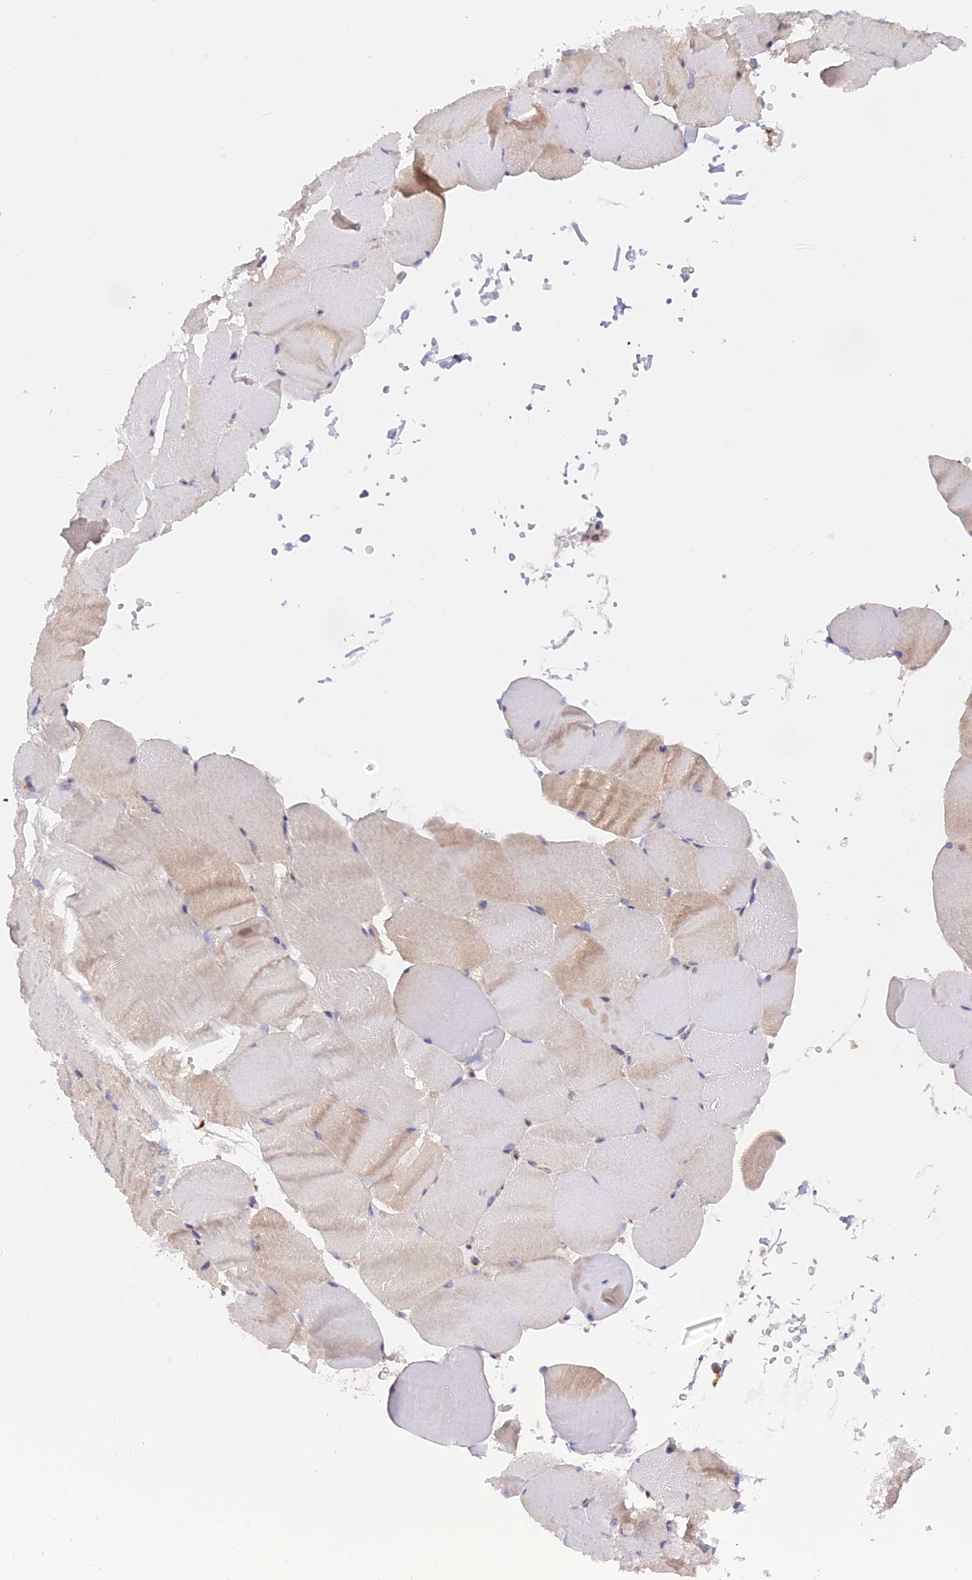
{"staining": {"intensity": "weak", "quantity": "<25%", "location": "cytoplasmic/membranous"}, "tissue": "skeletal muscle", "cell_type": "Myocytes", "image_type": "normal", "snomed": [{"axis": "morphology", "description": "Normal tissue, NOS"}, {"axis": "topography", "description": "Skeletal muscle"}, {"axis": "topography", "description": "Parathyroid gland"}], "caption": "High magnification brightfield microscopy of unremarkable skeletal muscle stained with DAB (3,3'-diaminobenzidine) (brown) and counterstained with hematoxylin (blue): myocytes show no significant expression. (DAB immunohistochemistry with hematoxylin counter stain).", "gene": "TBC1D20", "patient": {"sex": "female", "age": 37}}